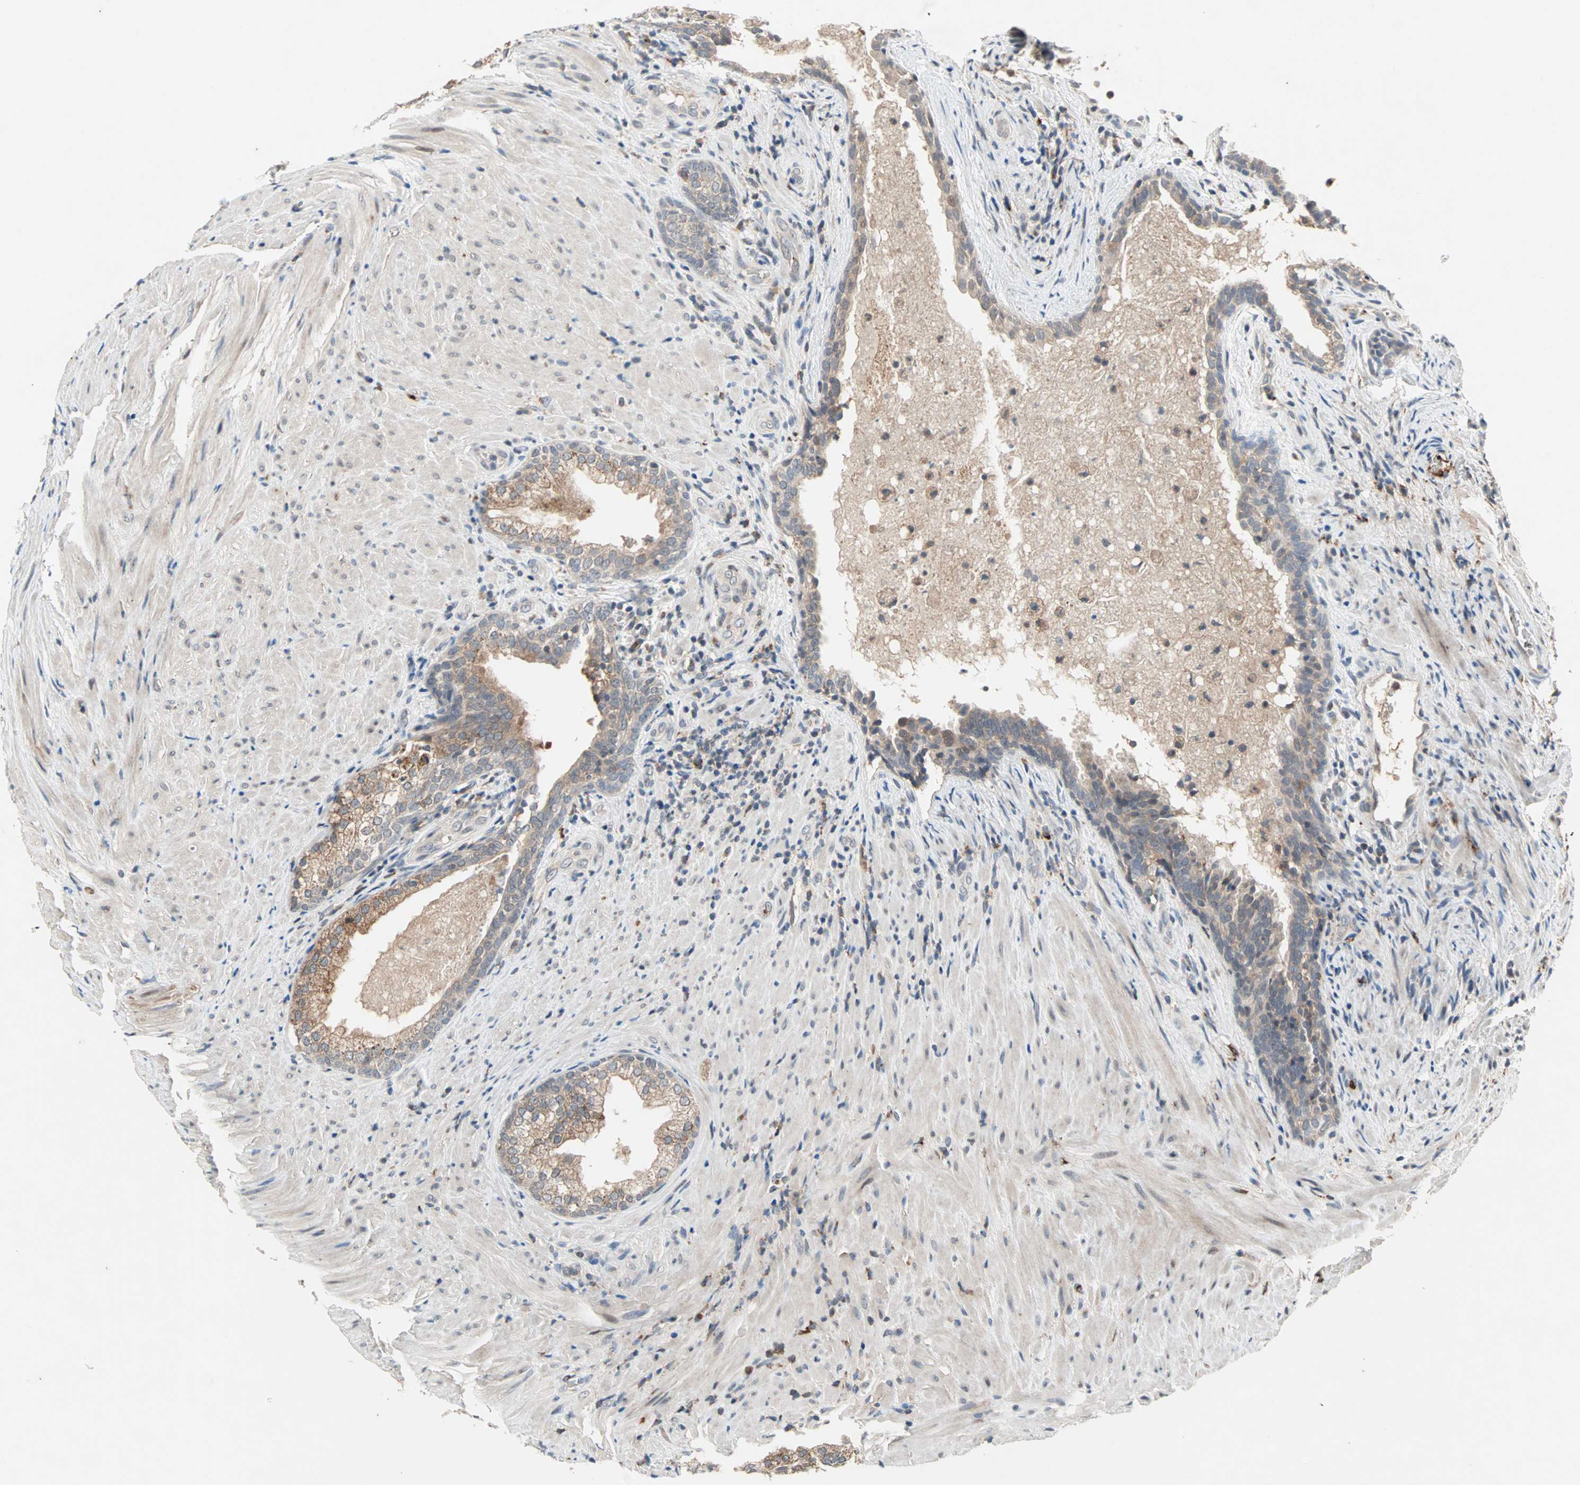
{"staining": {"intensity": "moderate", "quantity": "25%-75%", "location": "cytoplasmic/membranous"}, "tissue": "prostate", "cell_type": "Glandular cells", "image_type": "normal", "snomed": [{"axis": "morphology", "description": "Normal tissue, NOS"}, {"axis": "topography", "description": "Prostate"}], "caption": "High-power microscopy captured an IHC micrograph of benign prostate, revealing moderate cytoplasmic/membranous positivity in about 25%-75% of glandular cells.", "gene": "PROS1", "patient": {"sex": "male", "age": 76}}